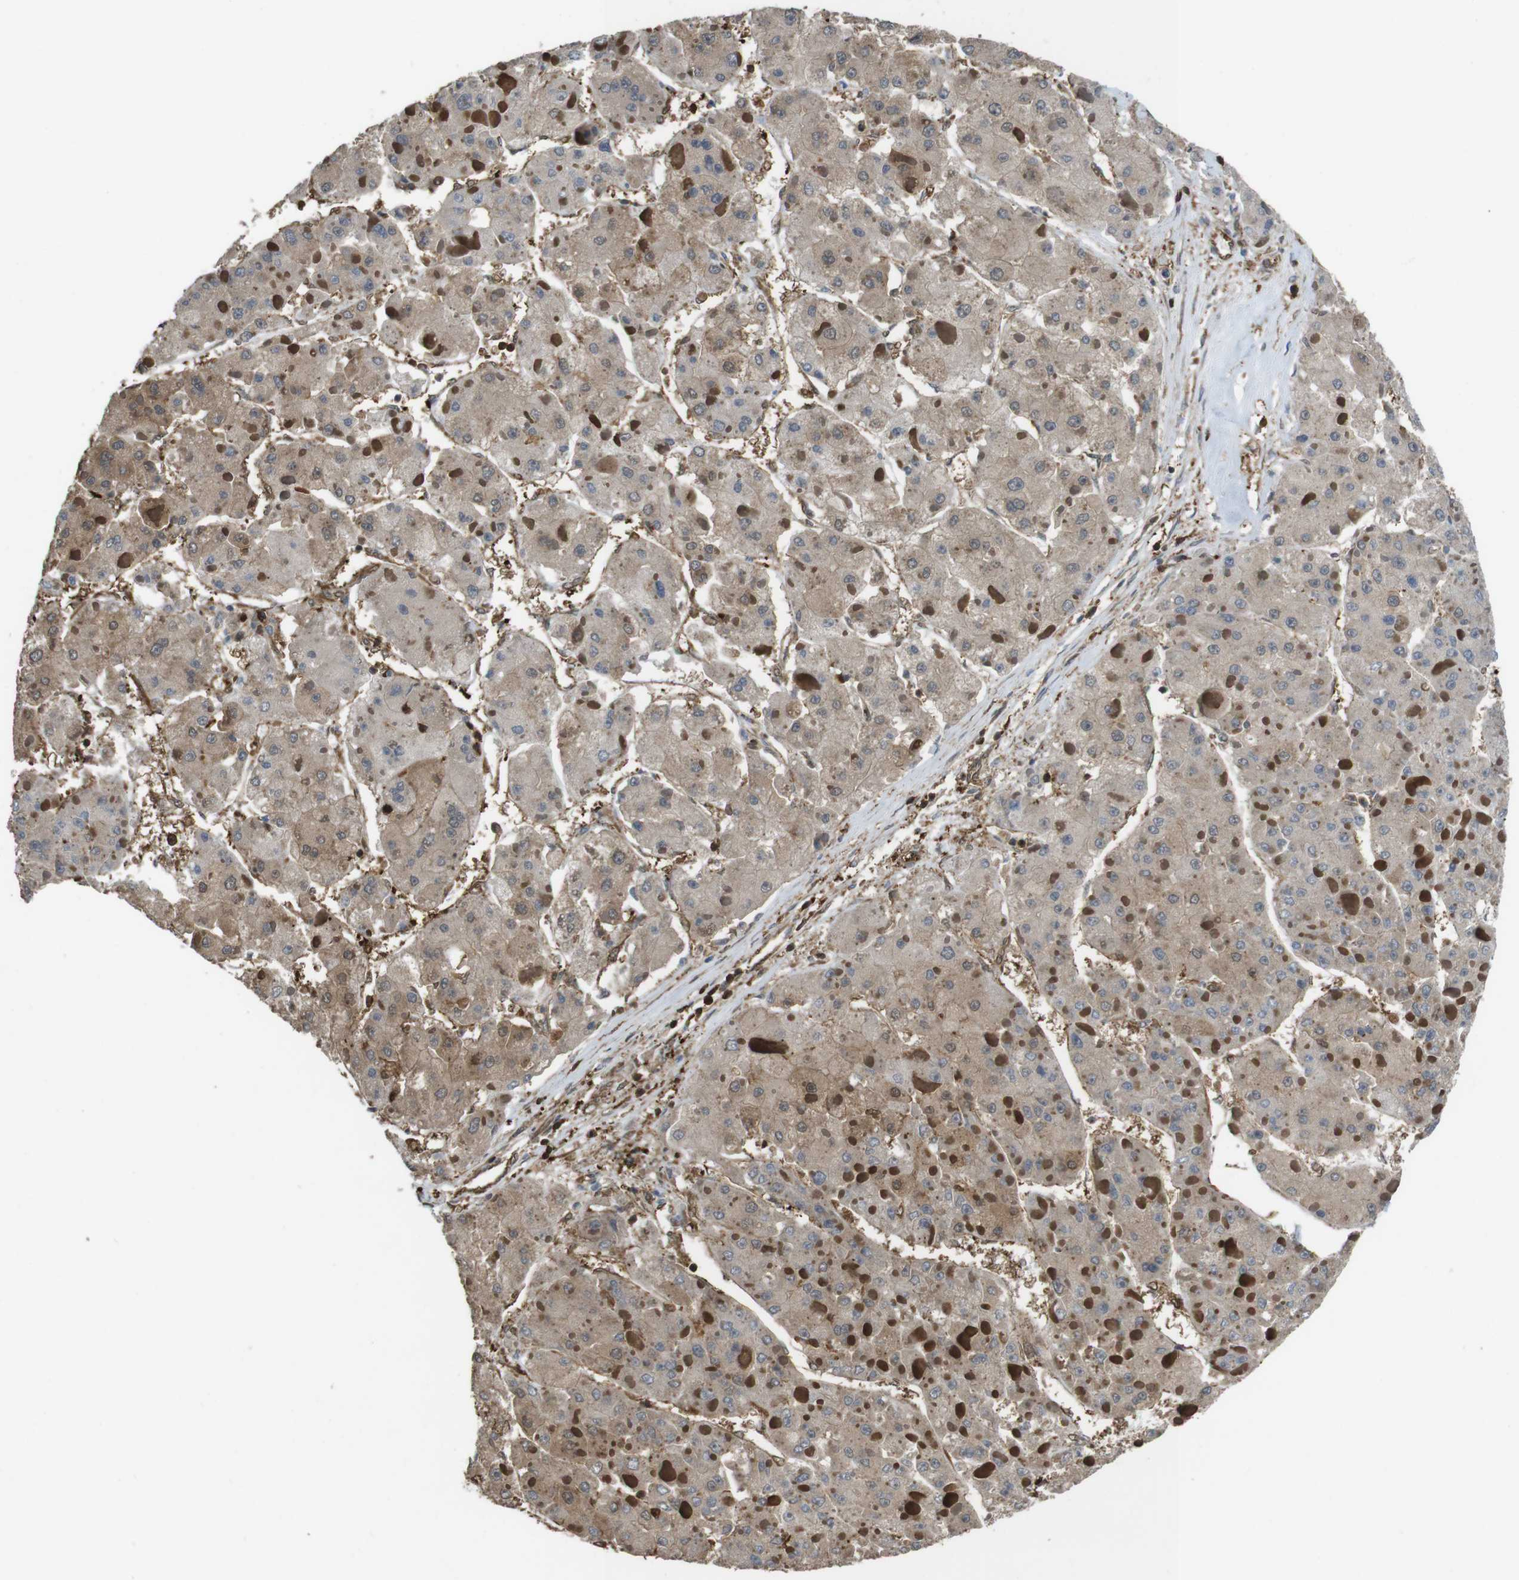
{"staining": {"intensity": "moderate", "quantity": ">75%", "location": "cytoplasmic/membranous"}, "tissue": "liver cancer", "cell_type": "Tumor cells", "image_type": "cancer", "snomed": [{"axis": "morphology", "description": "Carcinoma, Hepatocellular, NOS"}, {"axis": "topography", "description": "Liver"}], "caption": "Moderate cytoplasmic/membranous staining is present in approximately >75% of tumor cells in hepatocellular carcinoma (liver). (Stains: DAB (3,3'-diaminobenzidine) in brown, nuclei in blue, Microscopy: brightfield microscopy at high magnification).", "gene": "ARHGDIA", "patient": {"sex": "female", "age": 73}}